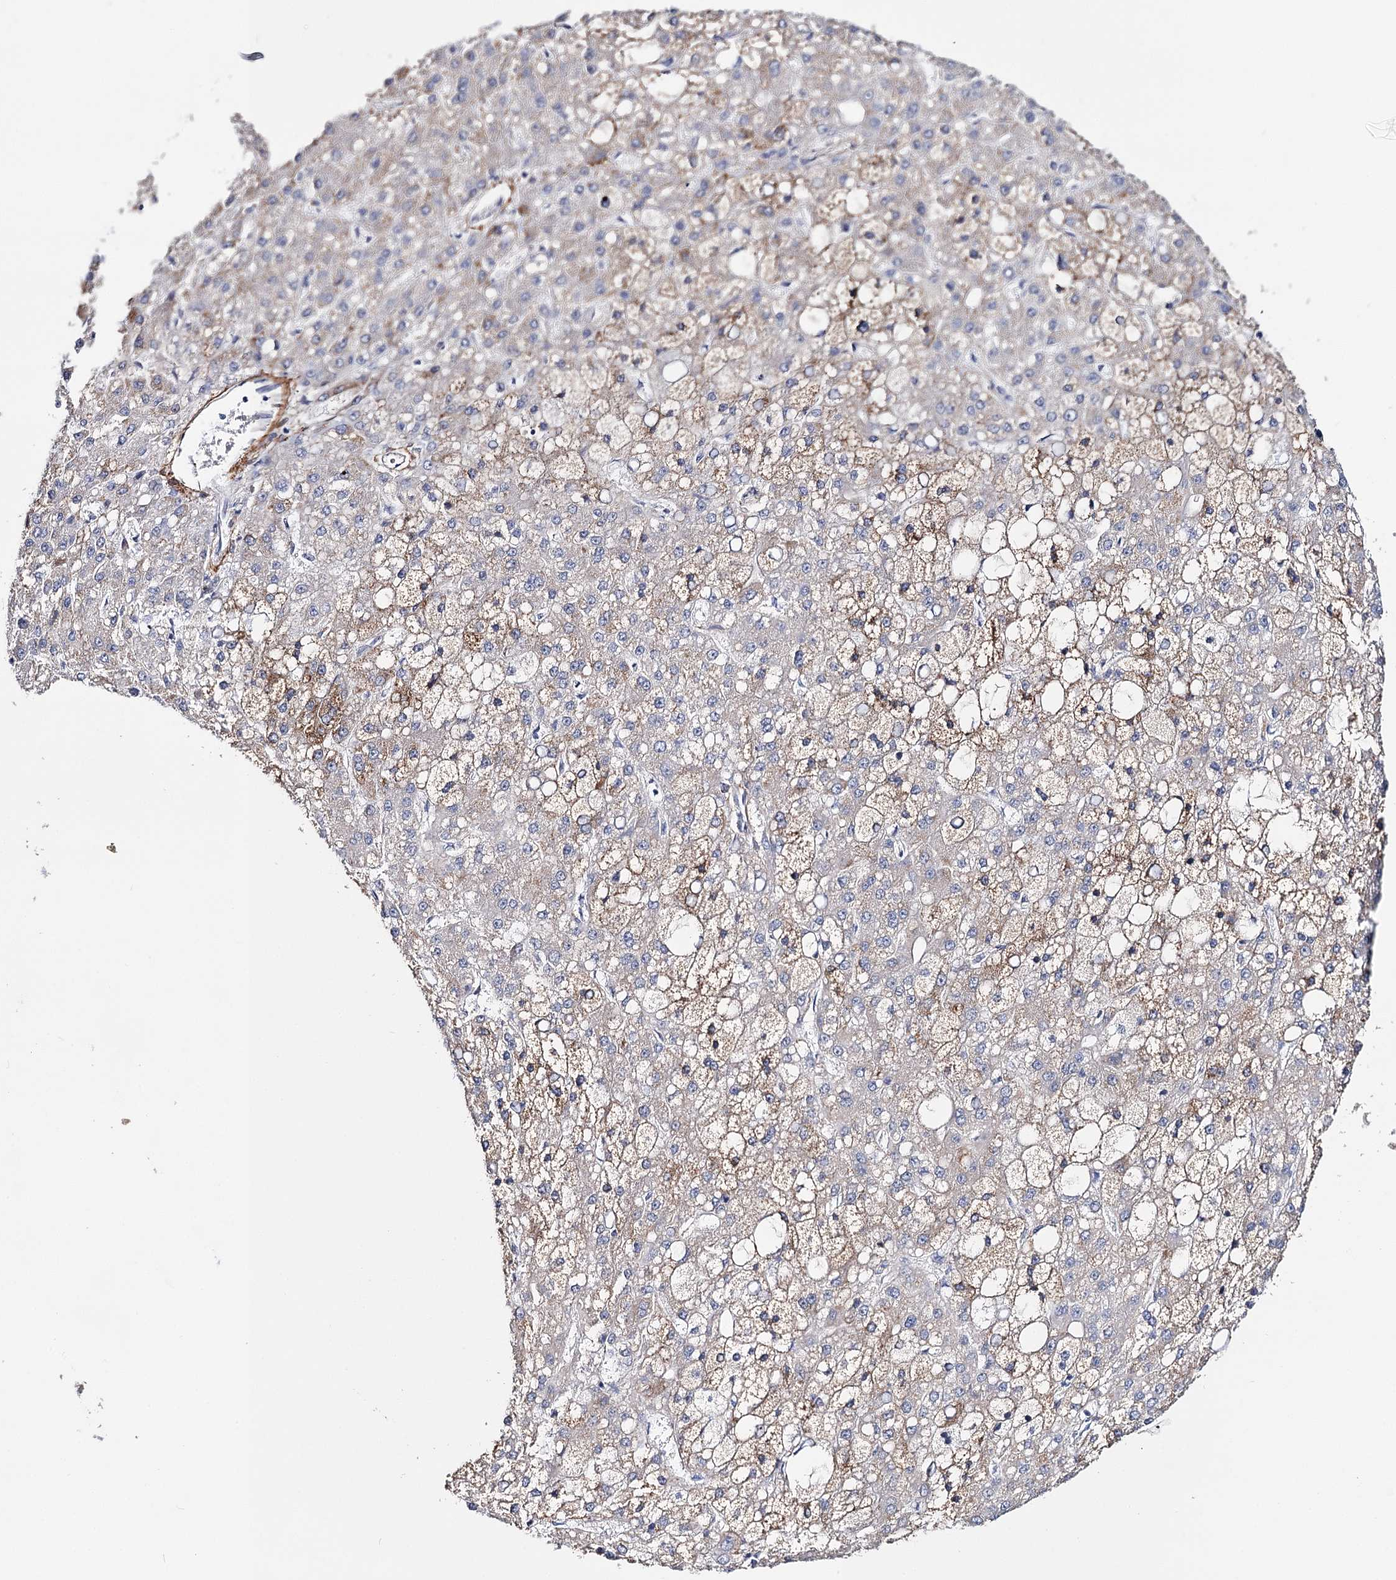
{"staining": {"intensity": "weak", "quantity": "25%-75%", "location": "cytoplasmic/membranous"}, "tissue": "liver cancer", "cell_type": "Tumor cells", "image_type": "cancer", "snomed": [{"axis": "morphology", "description": "Carcinoma, Hepatocellular, NOS"}, {"axis": "topography", "description": "Liver"}], "caption": "Liver hepatocellular carcinoma stained with immunohistochemistry shows weak cytoplasmic/membranous staining in about 25%-75% of tumor cells.", "gene": "CFAP46", "patient": {"sex": "male", "age": 67}}